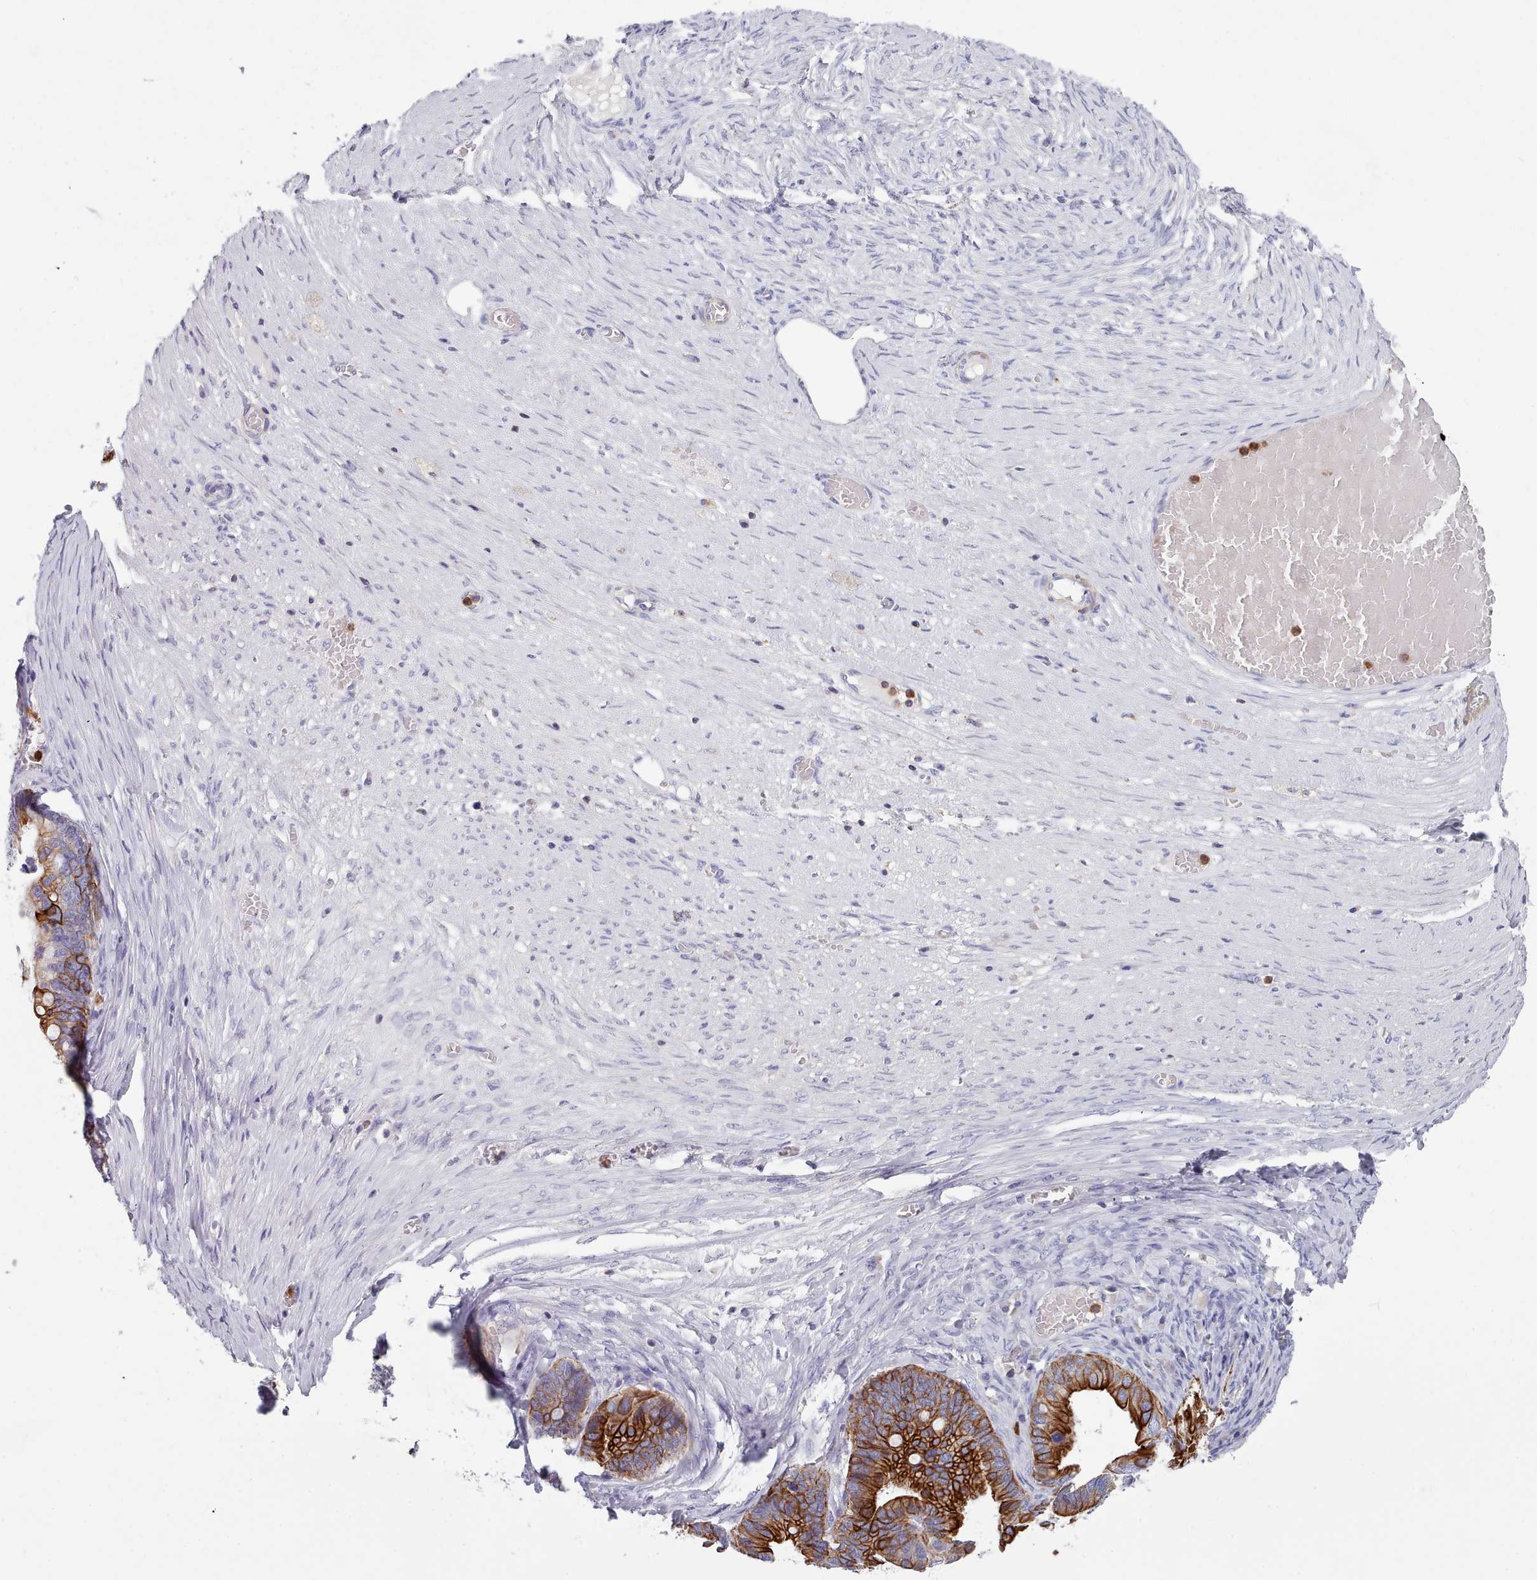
{"staining": {"intensity": "strong", "quantity": ">75%", "location": "cytoplasmic/membranous"}, "tissue": "ovarian cancer", "cell_type": "Tumor cells", "image_type": "cancer", "snomed": [{"axis": "morphology", "description": "Cystadenocarcinoma, serous, NOS"}, {"axis": "topography", "description": "Ovary"}], "caption": "The photomicrograph shows immunohistochemical staining of ovarian serous cystadenocarcinoma. There is strong cytoplasmic/membranous staining is appreciated in approximately >75% of tumor cells.", "gene": "RAC2", "patient": {"sex": "female", "age": 56}}